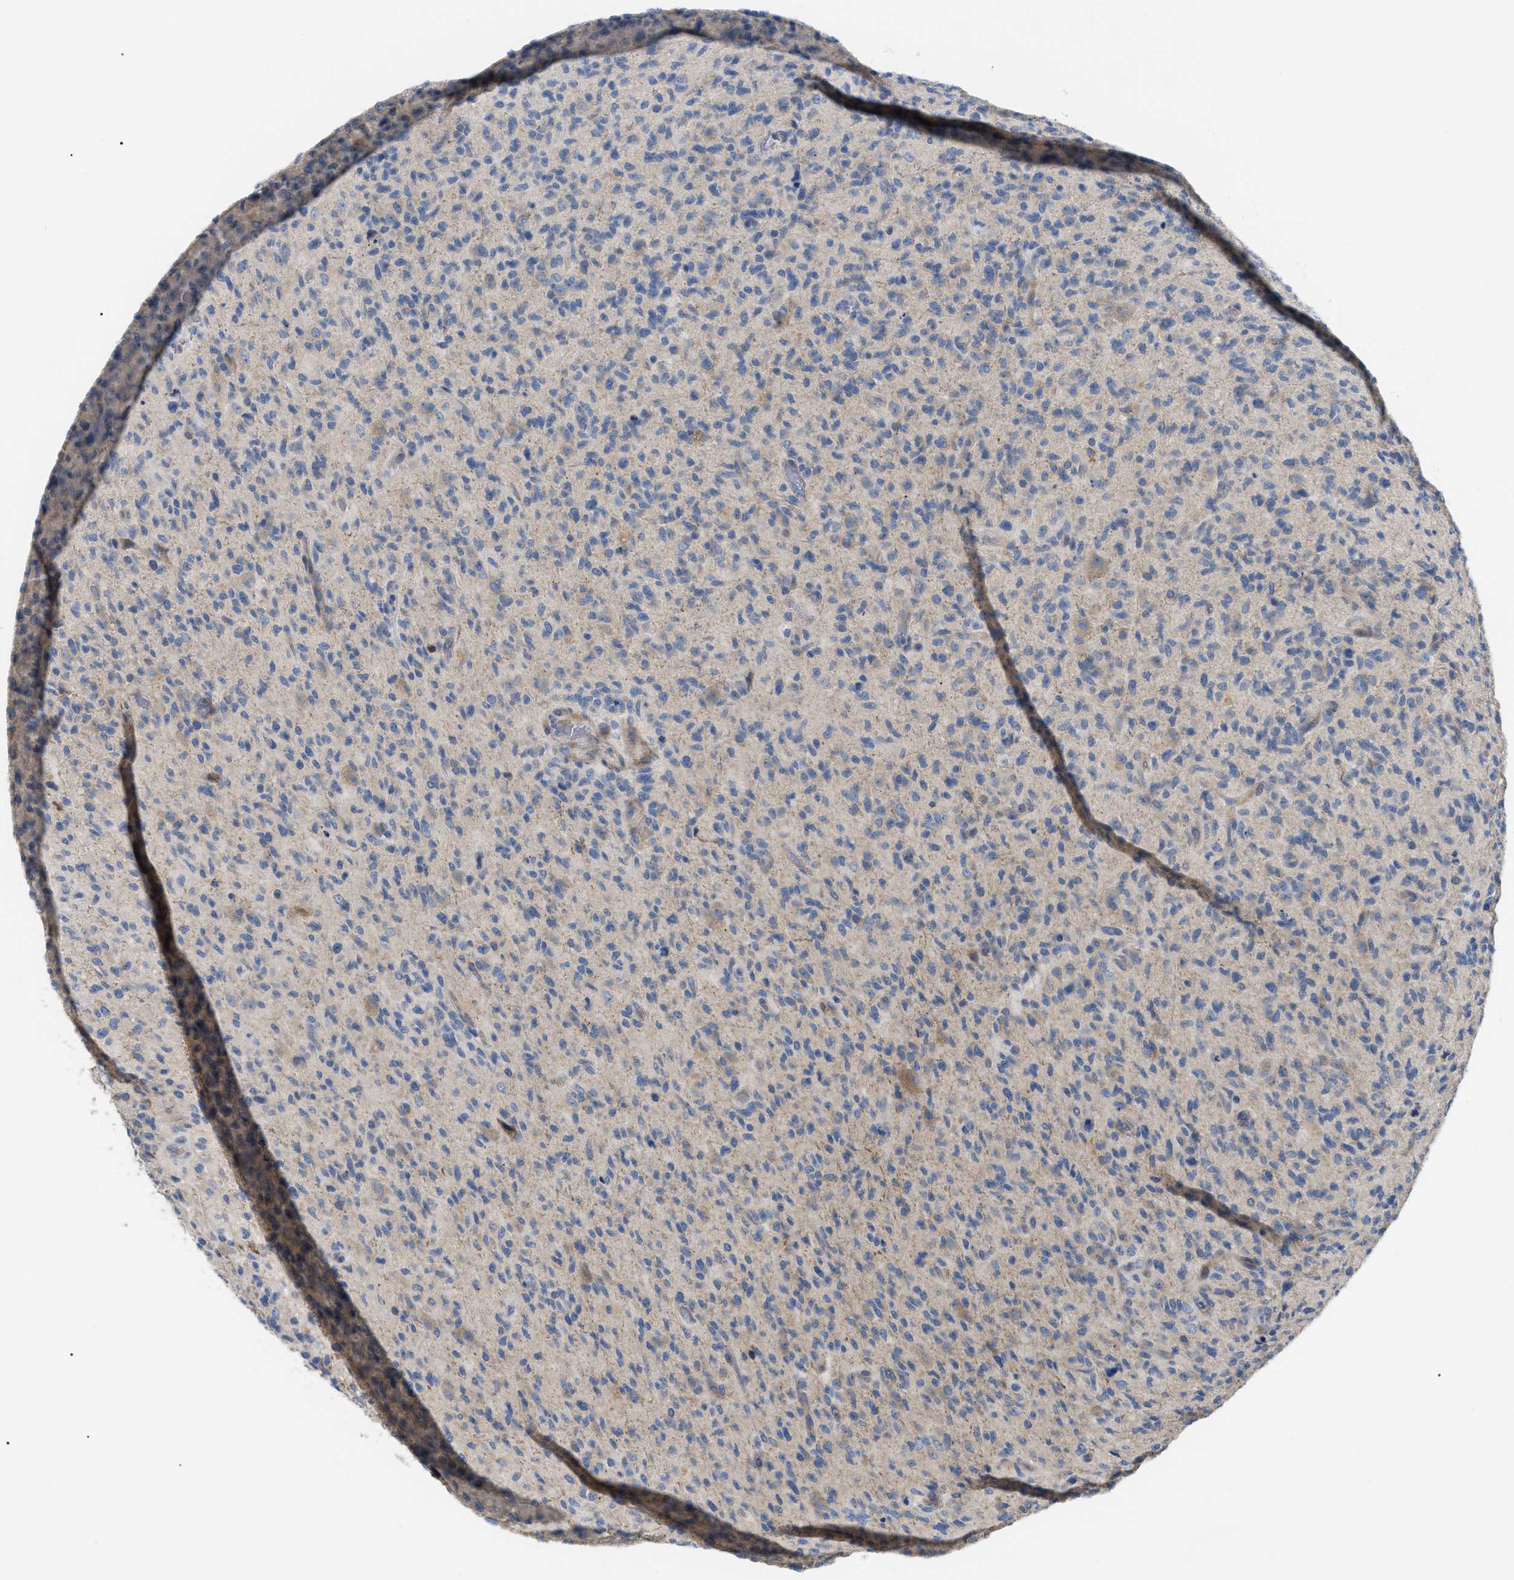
{"staining": {"intensity": "weak", "quantity": "<25%", "location": "cytoplasmic/membranous"}, "tissue": "glioma", "cell_type": "Tumor cells", "image_type": "cancer", "snomed": [{"axis": "morphology", "description": "Glioma, malignant, High grade"}, {"axis": "topography", "description": "Brain"}], "caption": "This photomicrograph is of glioma stained with IHC to label a protein in brown with the nuclei are counter-stained blue. There is no staining in tumor cells.", "gene": "DHX58", "patient": {"sex": "male", "age": 71}}